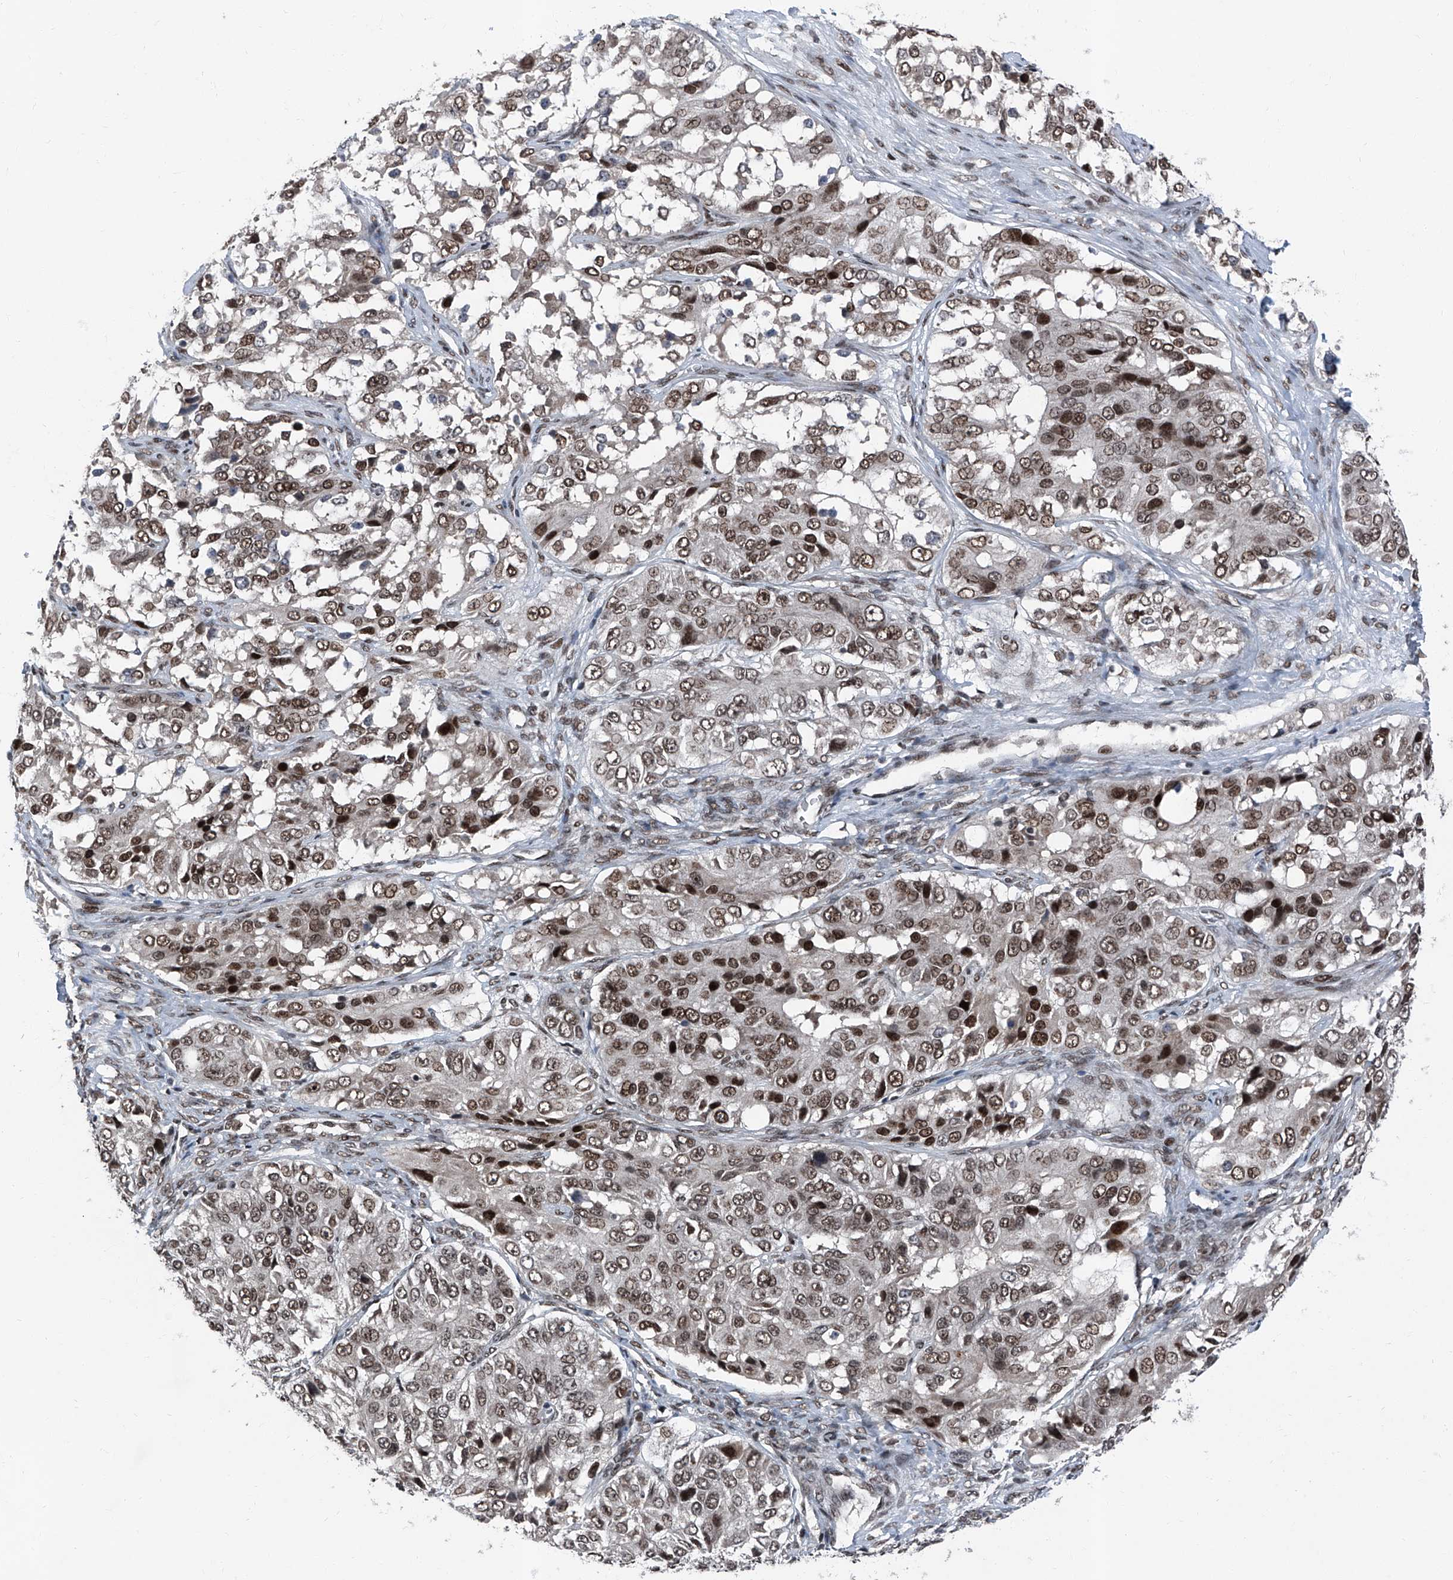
{"staining": {"intensity": "moderate", "quantity": ">75%", "location": "nuclear"}, "tissue": "ovarian cancer", "cell_type": "Tumor cells", "image_type": "cancer", "snomed": [{"axis": "morphology", "description": "Carcinoma, endometroid"}, {"axis": "topography", "description": "Ovary"}], "caption": "Immunohistochemistry photomicrograph of human endometroid carcinoma (ovarian) stained for a protein (brown), which displays medium levels of moderate nuclear staining in about >75% of tumor cells.", "gene": "BMI1", "patient": {"sex": "female", "age": 51}}